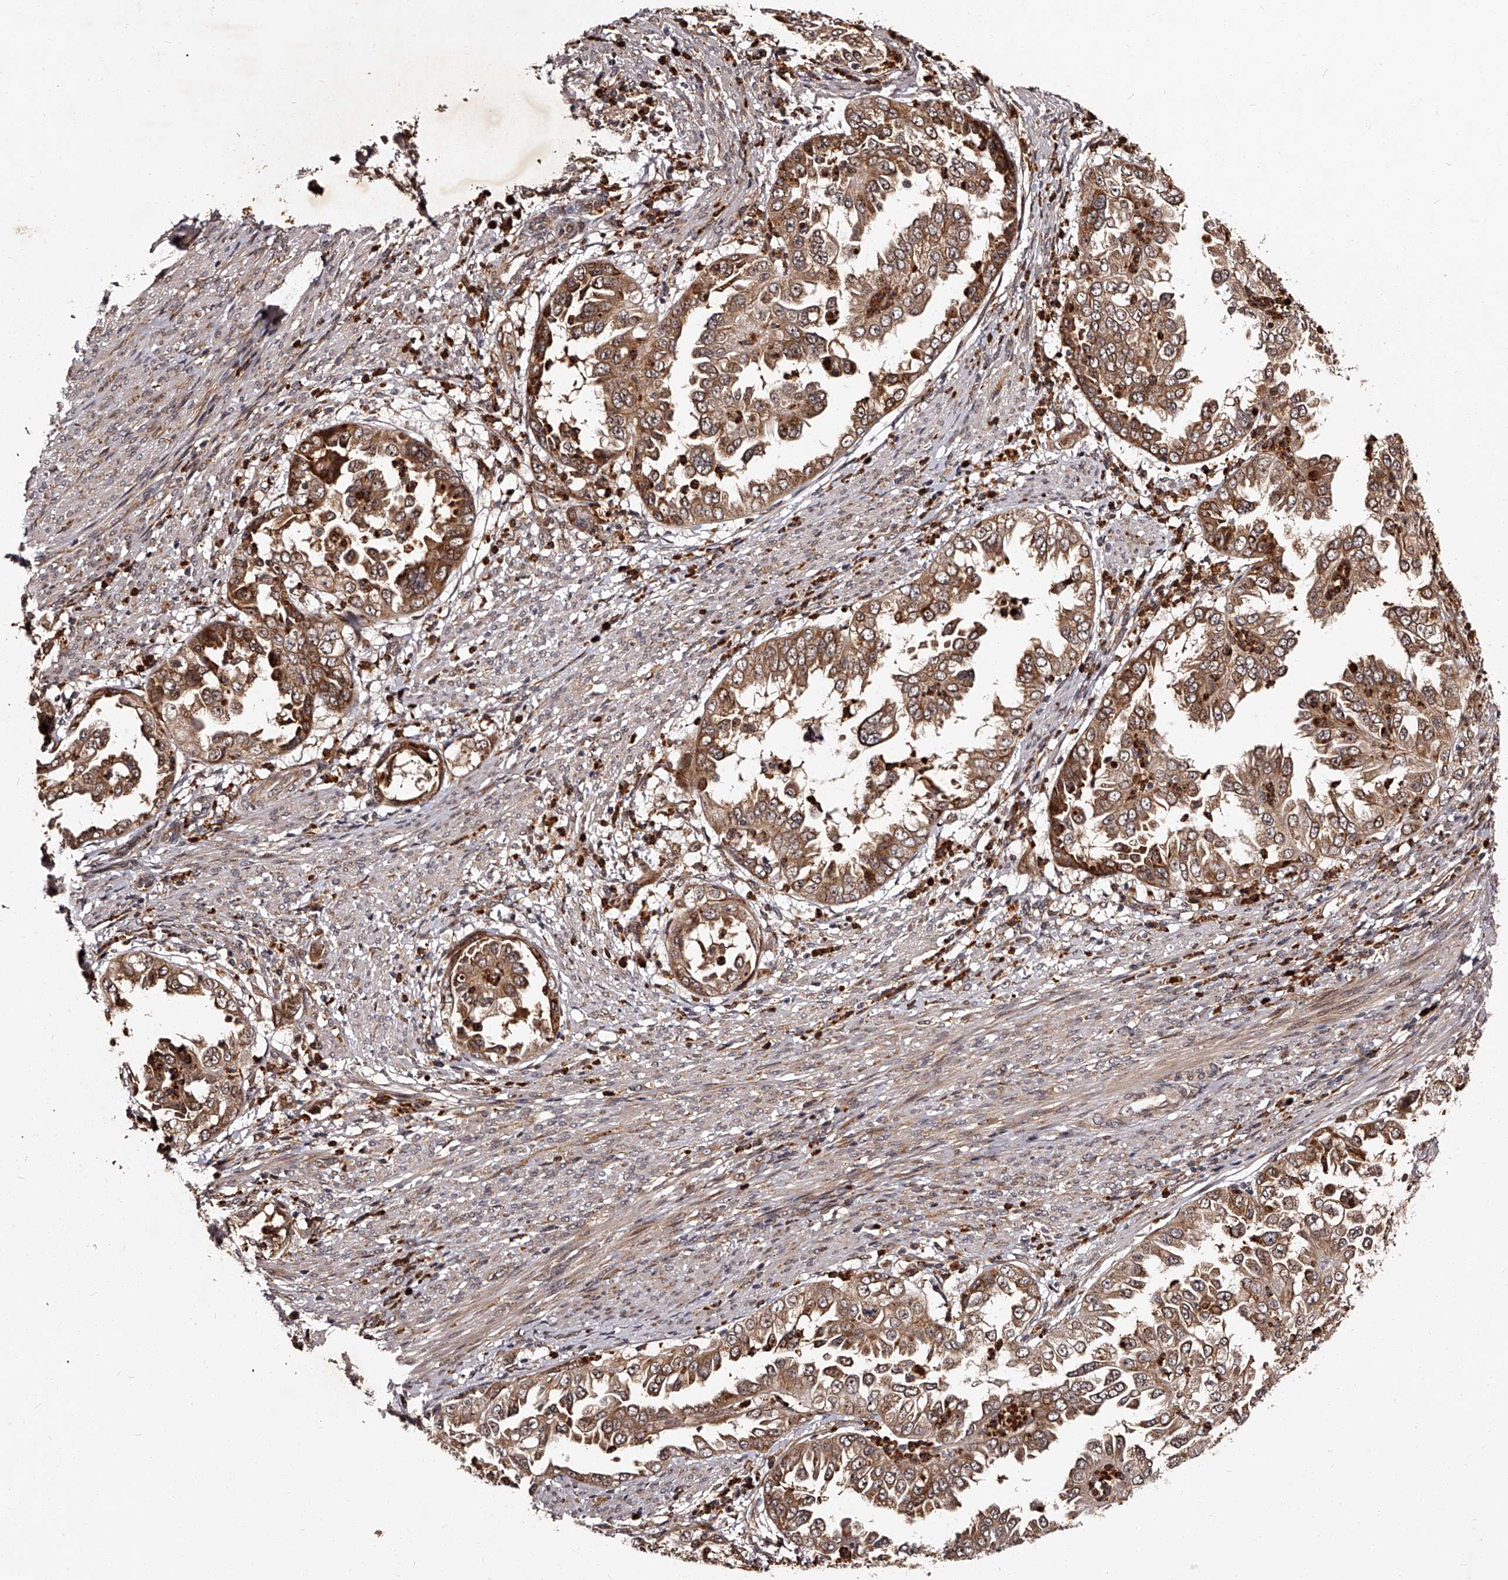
{"staining": {"intensity": "moderate", "quantity": ">75%", "location": "cytoplasmic/membranous"}, "tissue": "endometrial cancer", "cell_type": "Tumor cells", "image_type": "cancer", "snomed": [{"axis": "morphology", "description": "Adenocarcinoma, NOS"}, {"axis": "topography", "description": "Endometrium"}], "caption": "This is an image of IHC staining of endometrial adenocarcinoma, which shows moderate expression in the cytoplasmic/membranous of tumor cells.", "gene": "RSC1A1", "patient": {"sex": "female", "age": 85}}